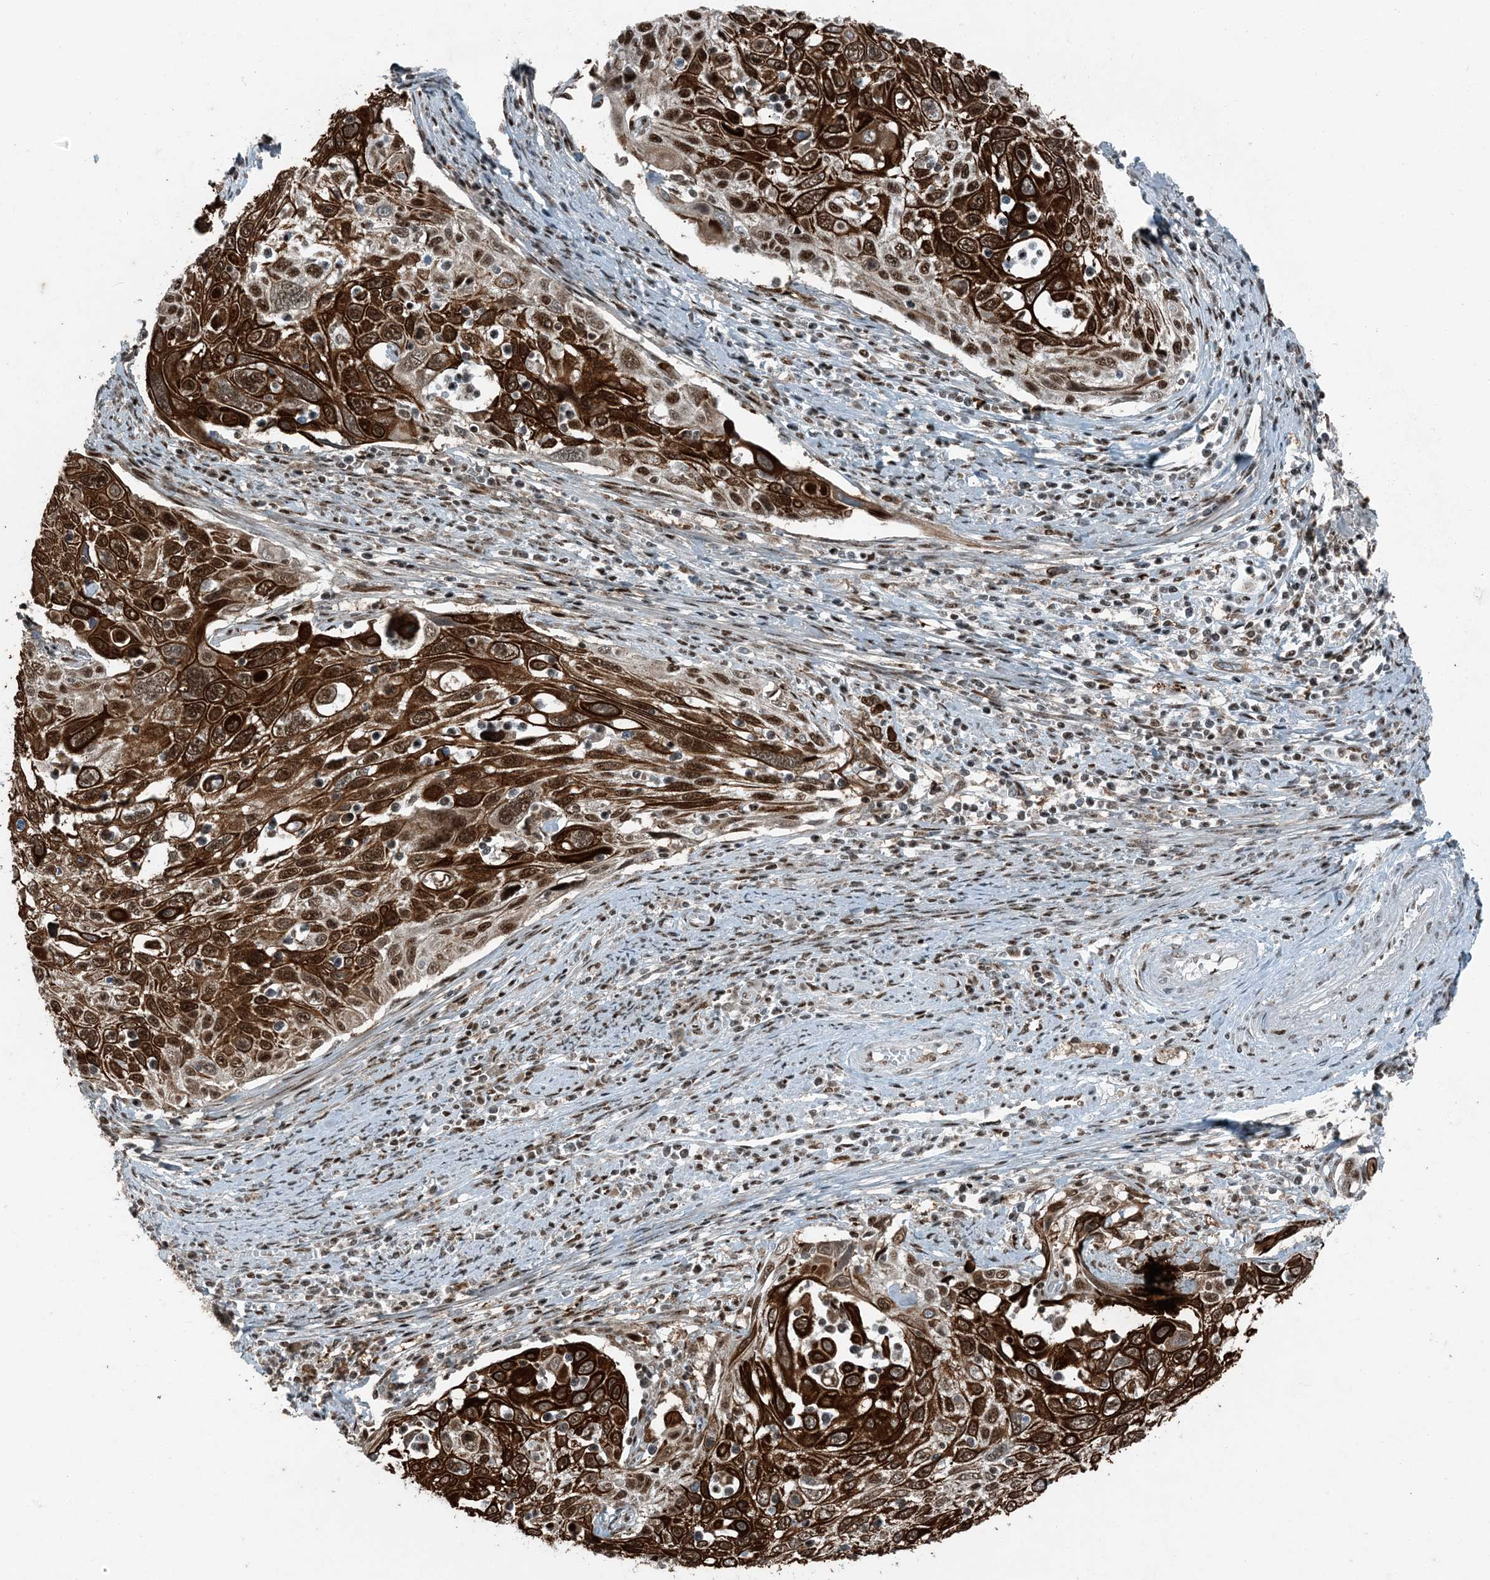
{"staining": {"intensity": "strong", "quantity": ">75%", "location": "cytoplasmic/membranous,nuclear"}, "tissue": "cervical cancer", "cell_type": "Tumor cells", "image_type": "cancer", "snomed": [{"axis": "morphology", "description": "Squamous cell carcinoma, NOS"}, {"axis": "topography", "description": "Cervix"}], "caption": "Protein staining demonstrates strong cytoplasmic/membranous and nuclear expression in about >75% of tumor cells in cervical cancer (squamous cell carcinoma).", "gene": "TADA2B", "patient": {"sex": "female", "age": 70}}